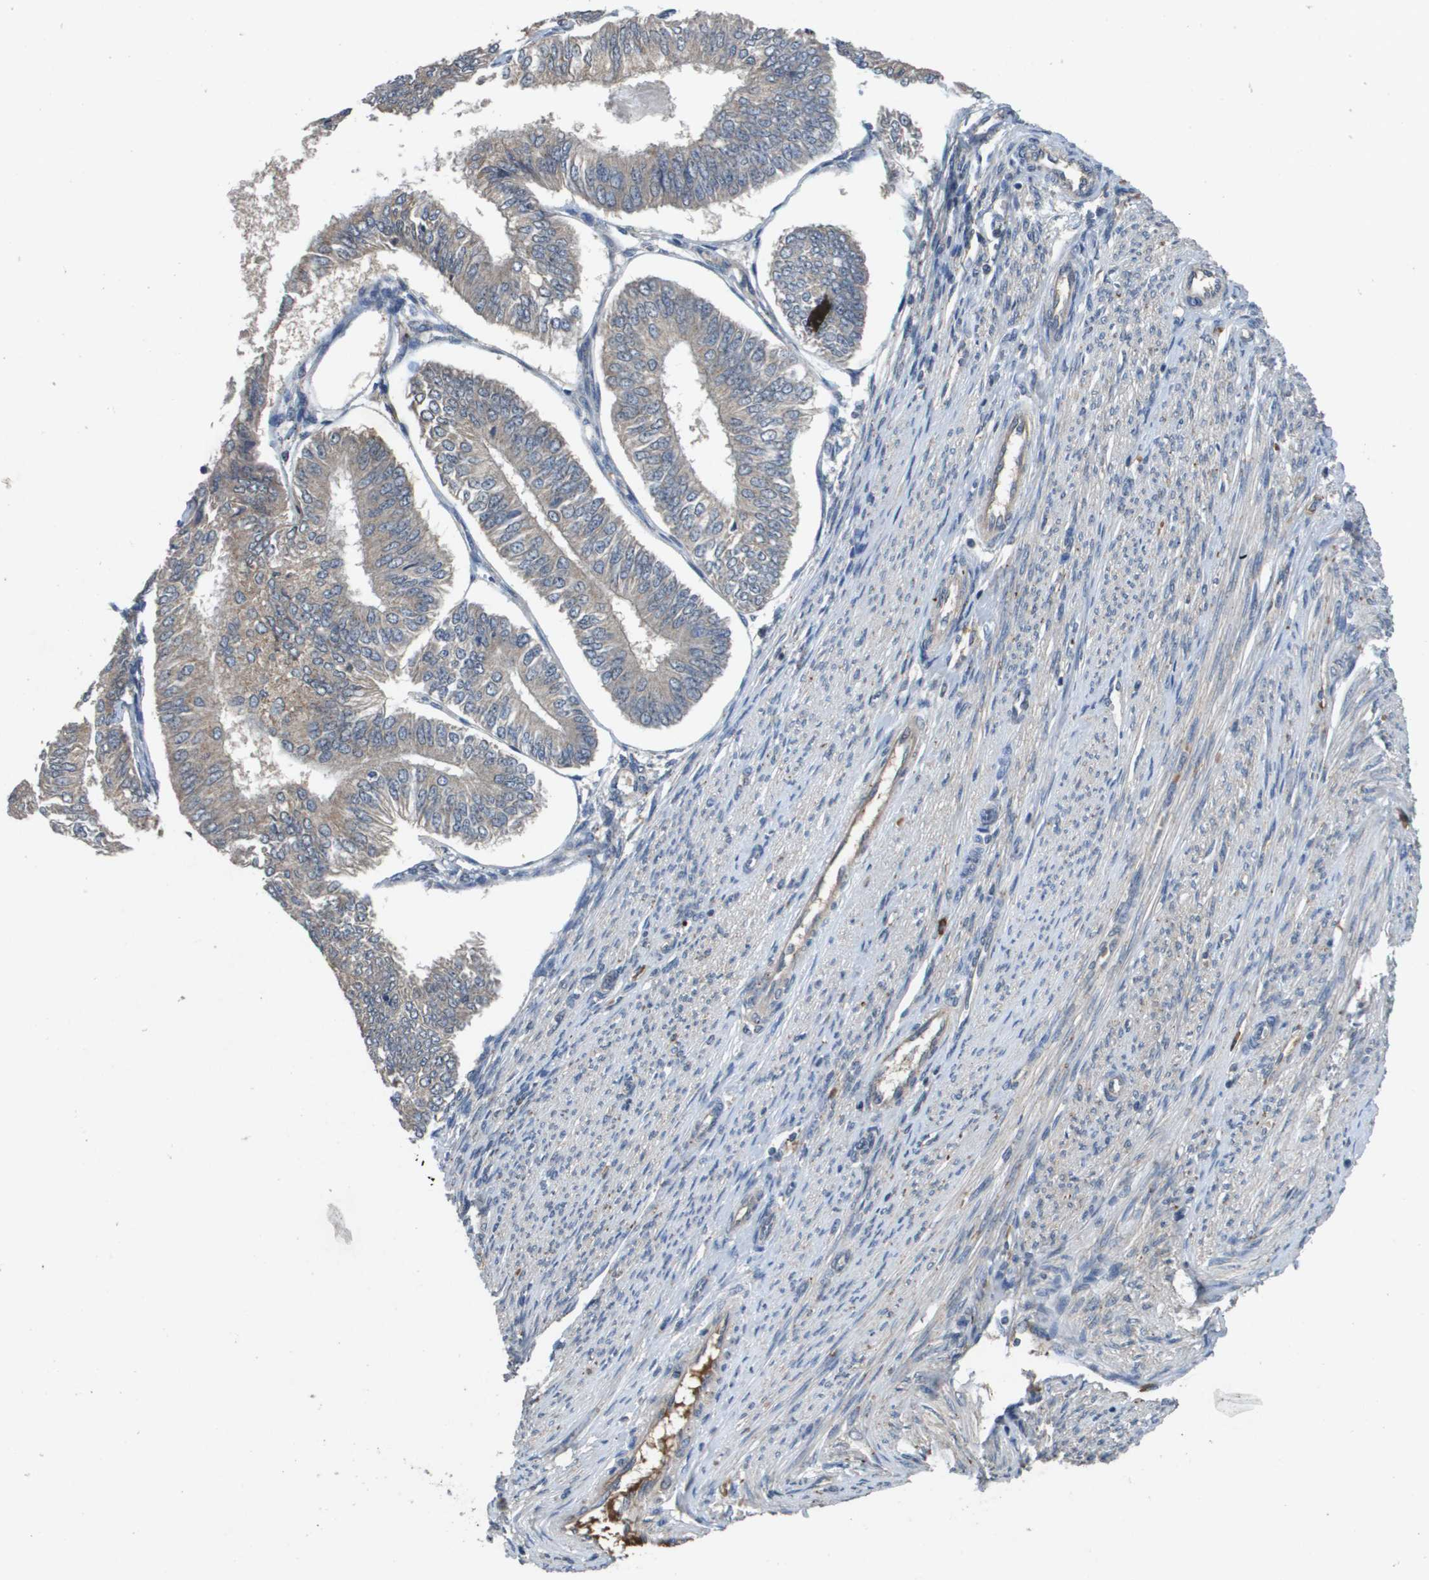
{"staining": {"intensity": "weak", "quantity": "<25%", "location": "cytoplasmic/membranous"}, "tissue": "endometrial cancer", "cell_type": "Tumor cells", "image_type": "cancer", "snomed": [{"axis": "morphology", "description": "Adenocarcinoma, NOS"}, {"axis": "topography", "description": "Endometrium"}], "caption": "This is an IHC histopathology image of endometrial cancer (adenocarcinoma). There is no expression in tumor cells.", "gene": "PROC", "patient": {"sex": "female", "age": 58}}